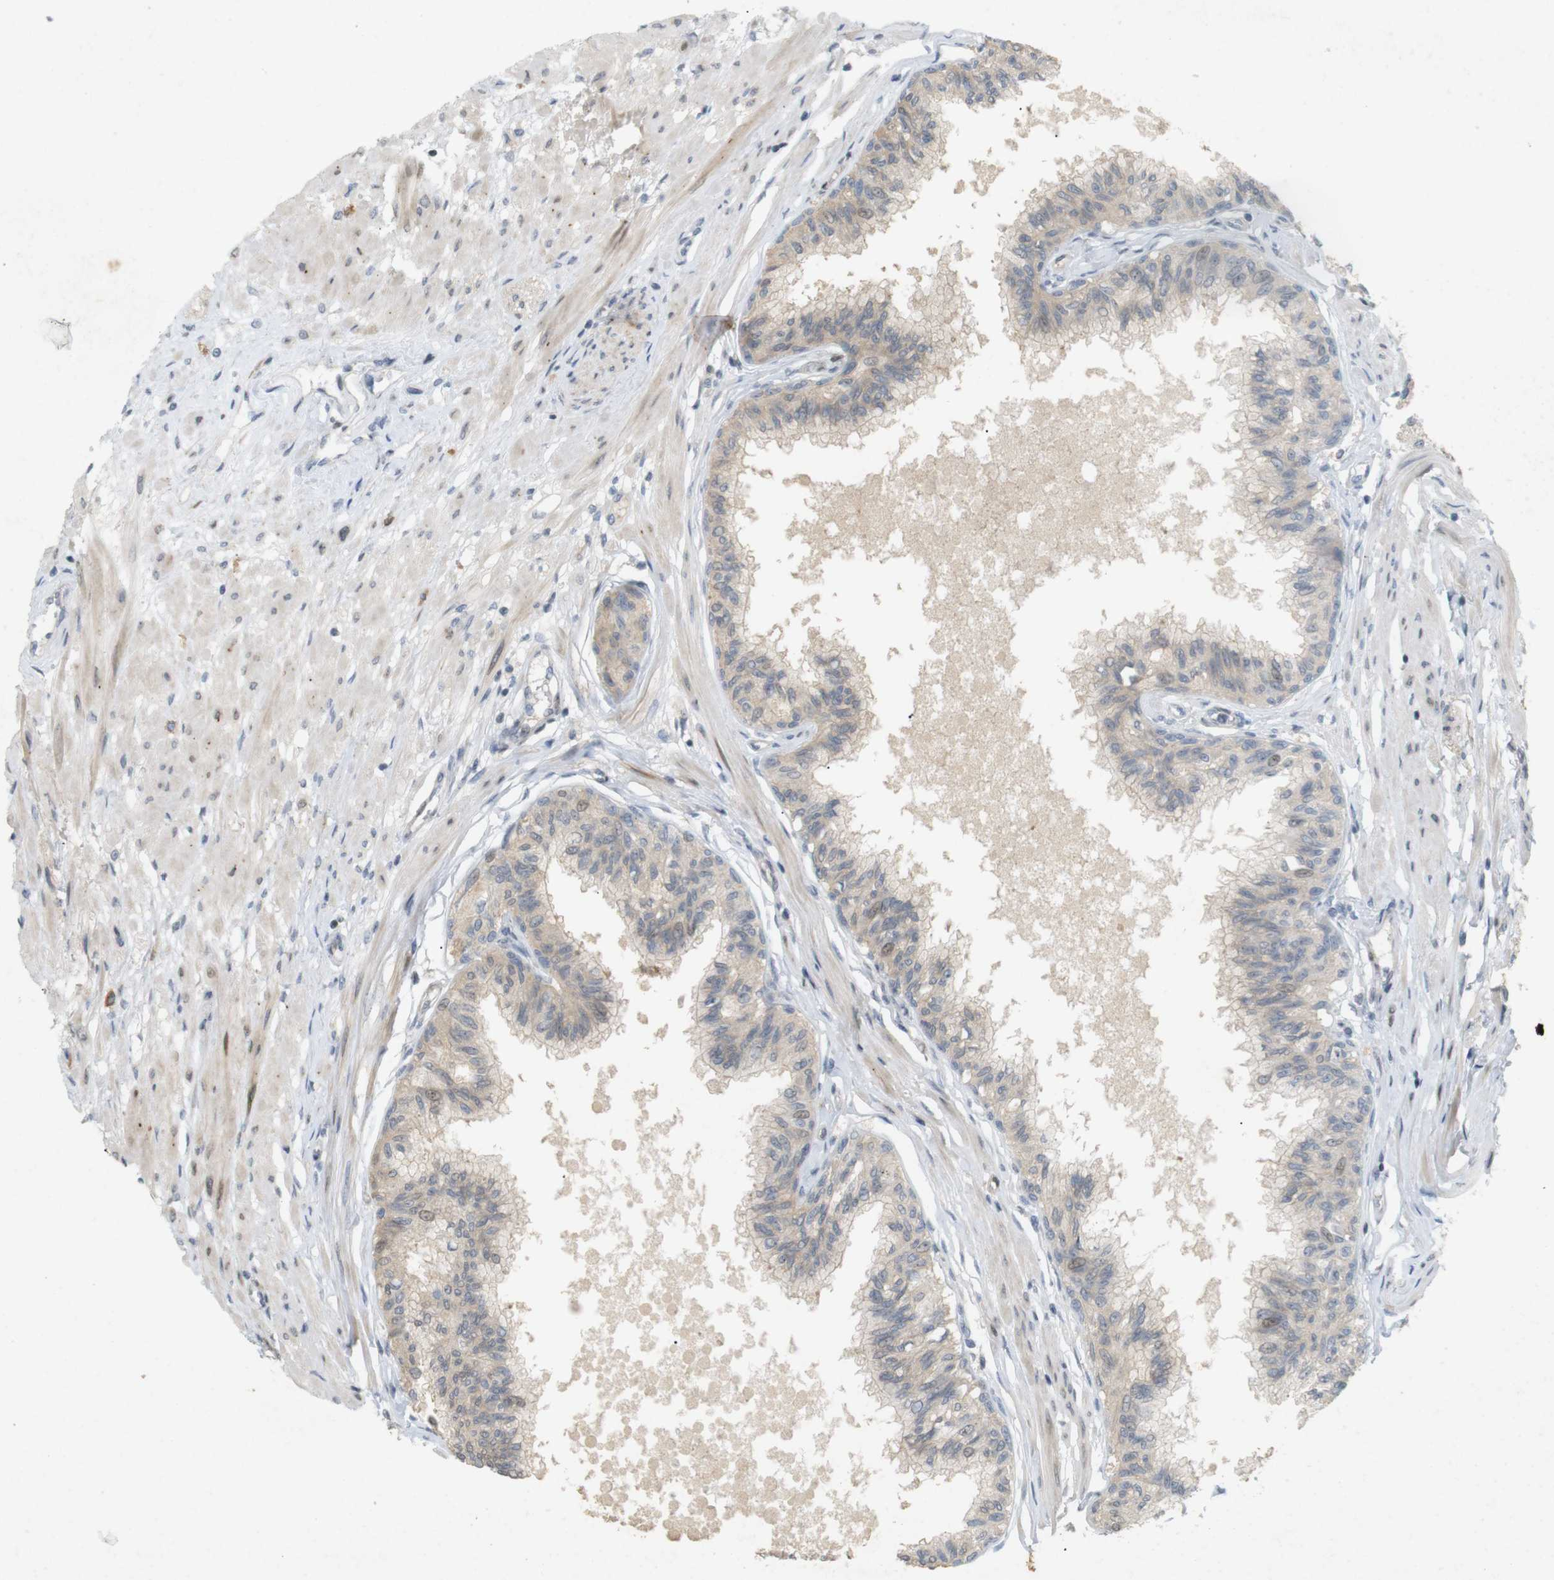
{"staining": {"intensity": "weak", "quantity": "<25%", "location": "cytoplasmic/membranous"}, "tissue": "prostate", "cell_type": "Glandular cells", "image_type": "normal", "snomed": [{"axis": "morphology", "description": "Normal tissue, NOS"}, {"axis": "topography", "description": "Prostate"}, {"axis": "topography", "description": "Seminal veicle"}], "caption": "This image is of unremarkable prostate stained with IHC to label a protein in brown with the nuclei are counter-stained blue. There is no staining in glandular cells. (Brightfield microscopy of DAB (3,3'-diaminobenzidine) immunohistochemistry (IHC) at high magnification).", "gene": "PPP1R14A", "patient": {"sex": "male", "age": 60}}